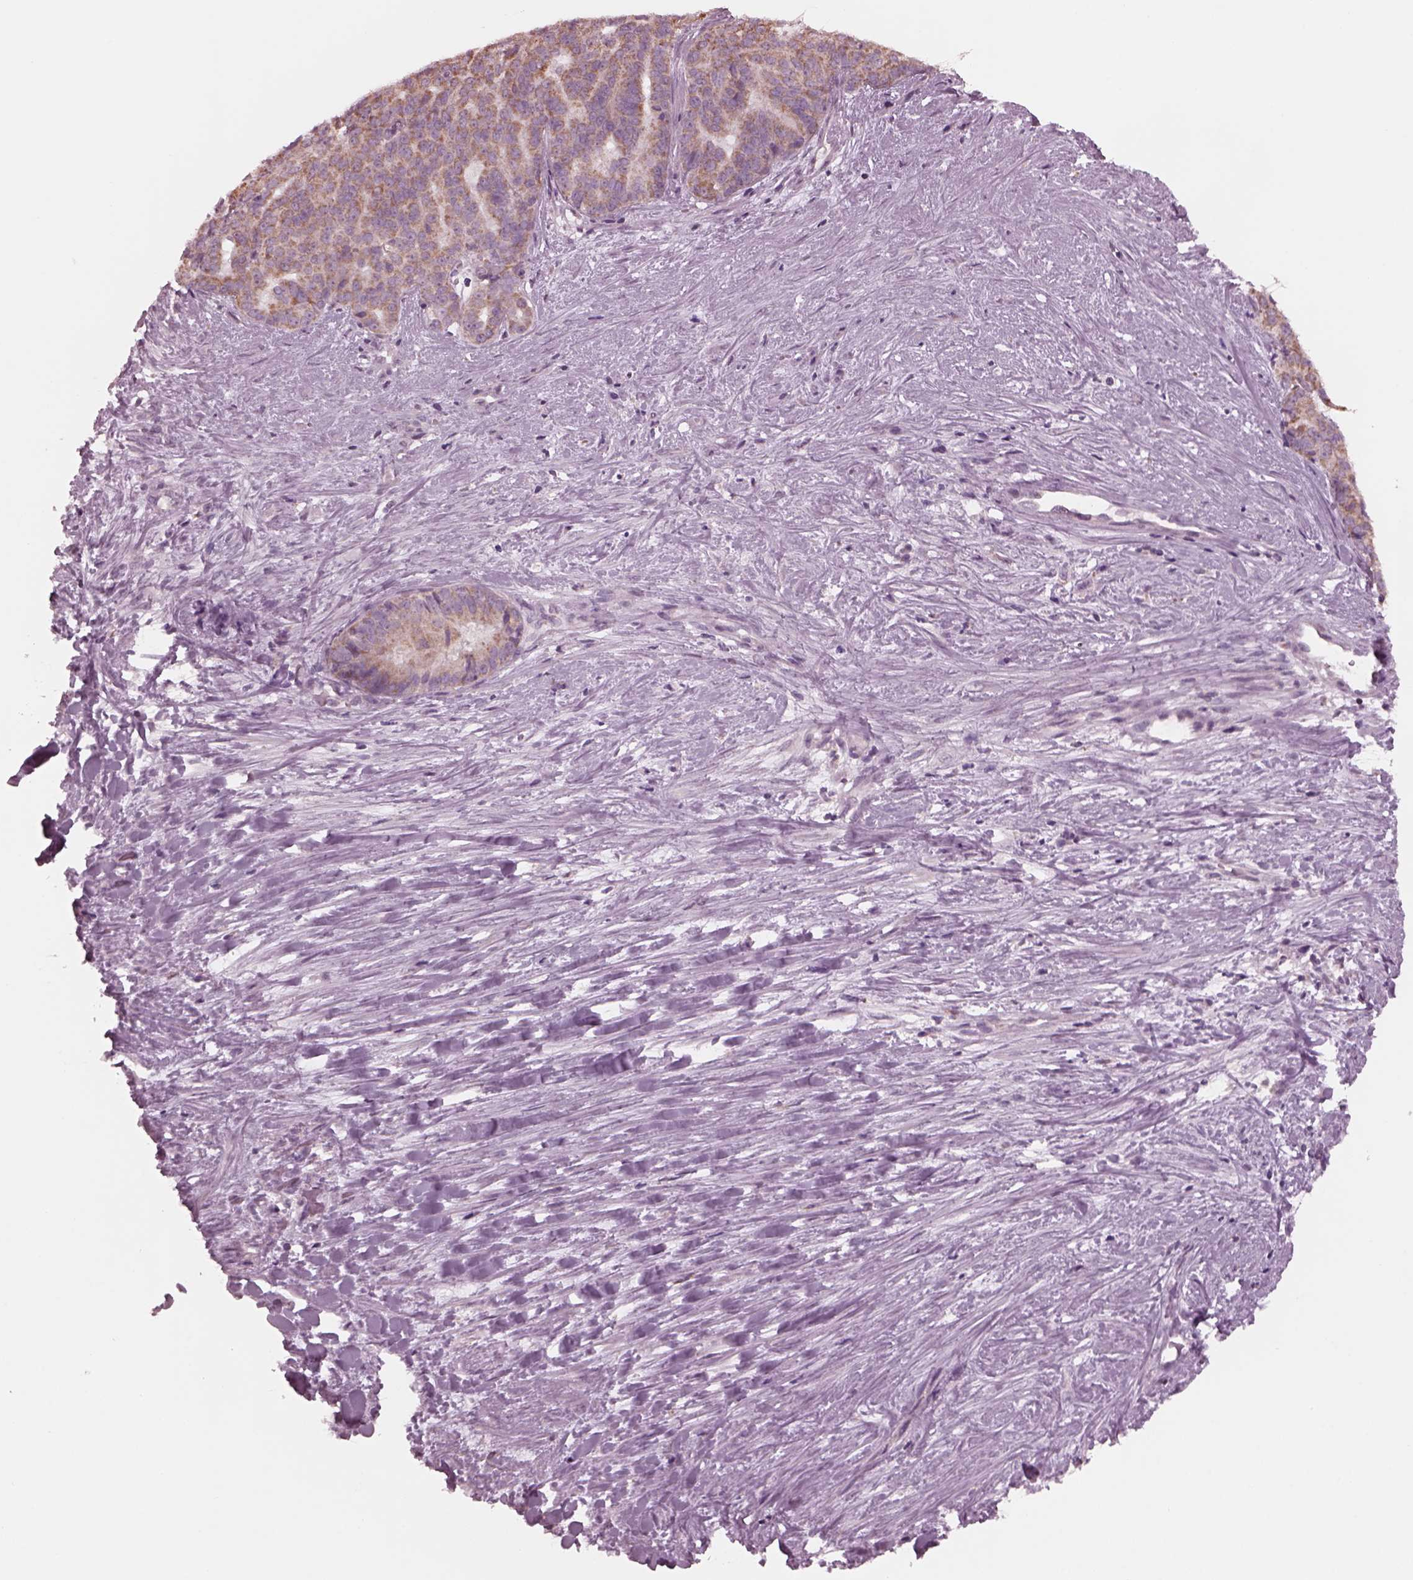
{"staining": {"intensity": "moderate", "quantity": "25%-75%", "location": "cytoplasmic/membranous"}, "tissue": "liver cancer", "cell_type": "Tumor cells", "image_type": "cancer", "snomed": [{"axis": "morphology", "description": "Cholangiocarcinoma"}, {"axis": "topography", "description": "Liver"}], "caption": "Liver cancer tissue exhibits moderate cytoplasmic/membranous expression in approximately 25%-75% of tumor cells, visualized by immunohistochemistry.", "gene": "CELSR3", "patient": {"sex": "female", "age": 47}}